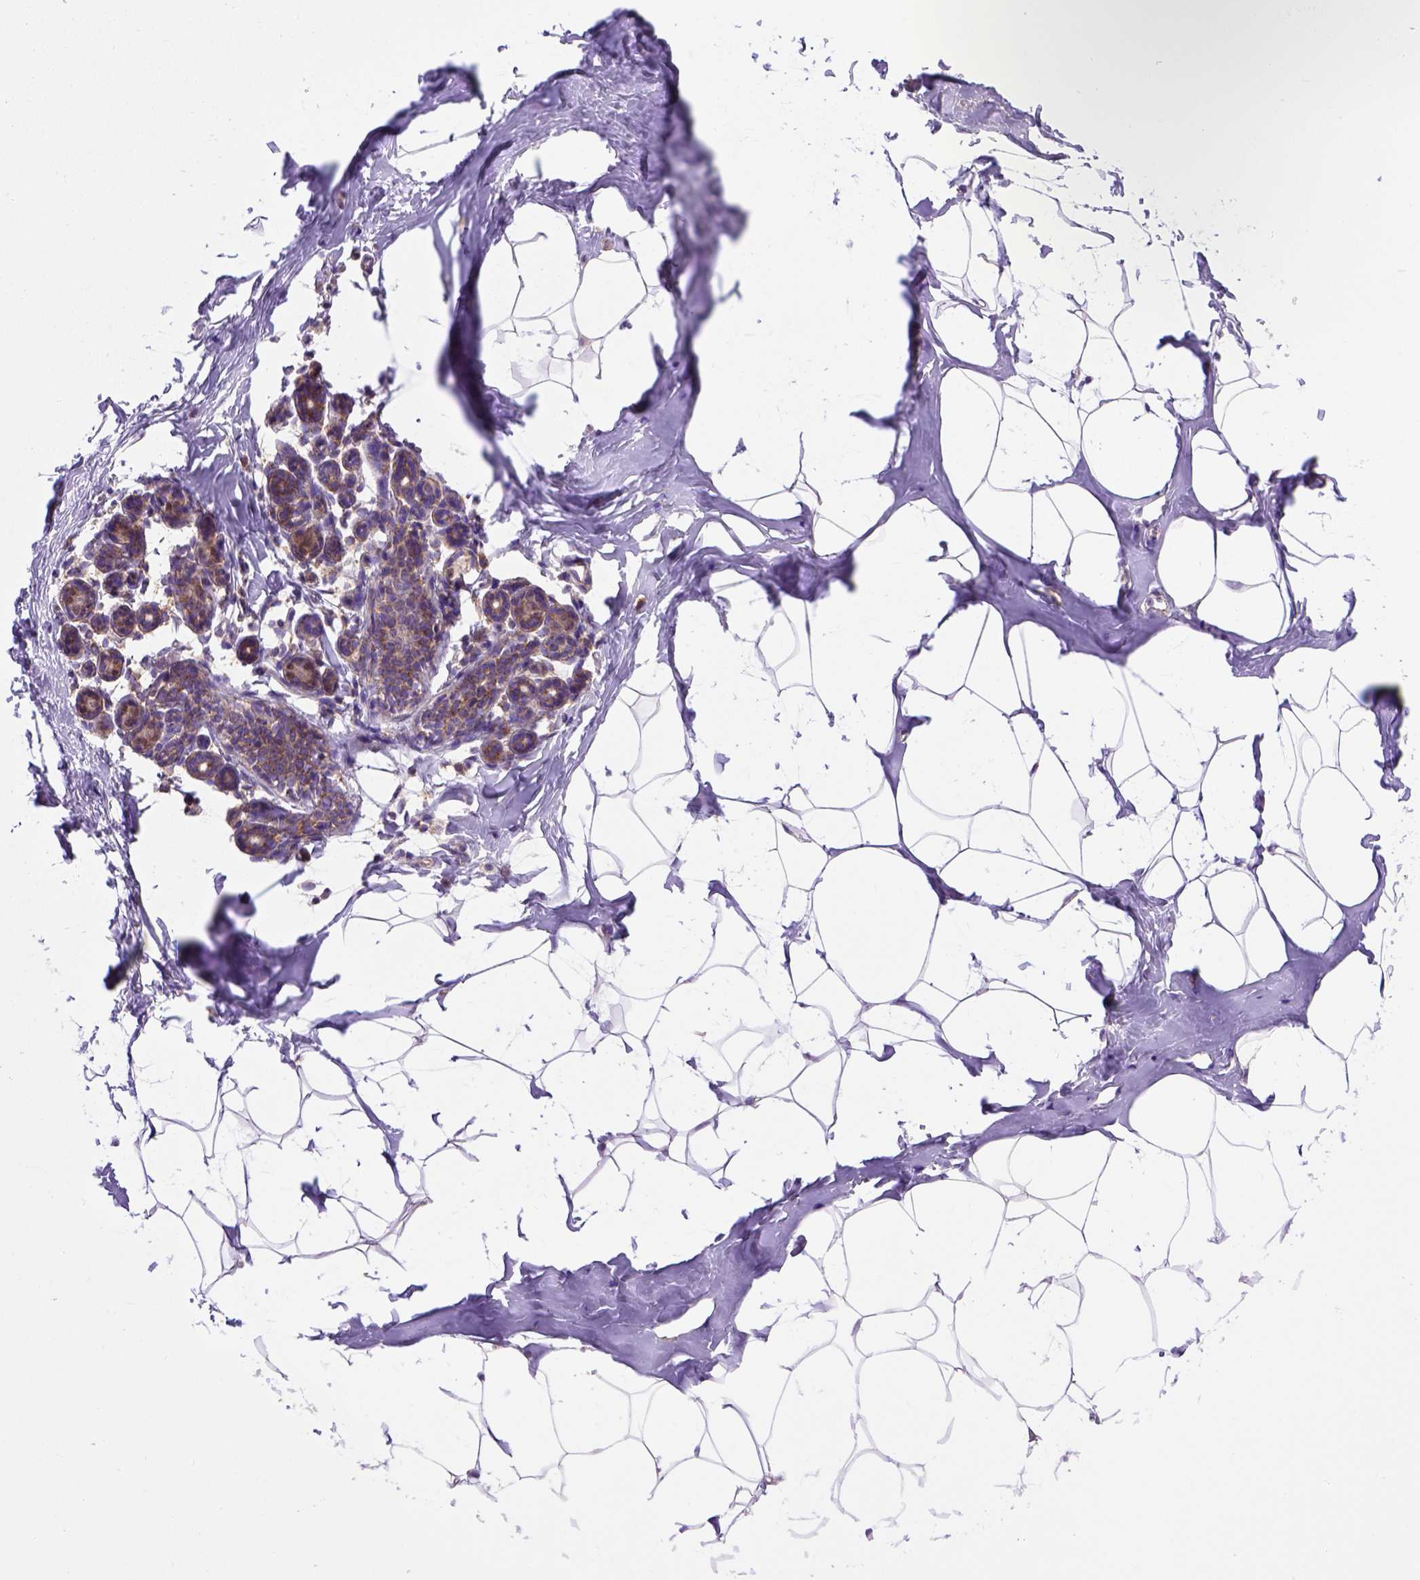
{"staining": {"intensity": "negative", "quantity": "none", "location": "none"}, "tissue": "breast", "cell_type": "Adipocytes", "image_type": "normal", "snomed": [{"axis": "morphology", "description": "Normal tissue, NOS"}, {"axis": "topography", "description": "Breast"}], "caption": "An IHC photomicrograph of unremarkable breast is shown. There is no staining in adipocytes of breast. Nuclei are stained in blue.", "gene": "FOXI1", "patient": {"sex": "female", "age": 32}}